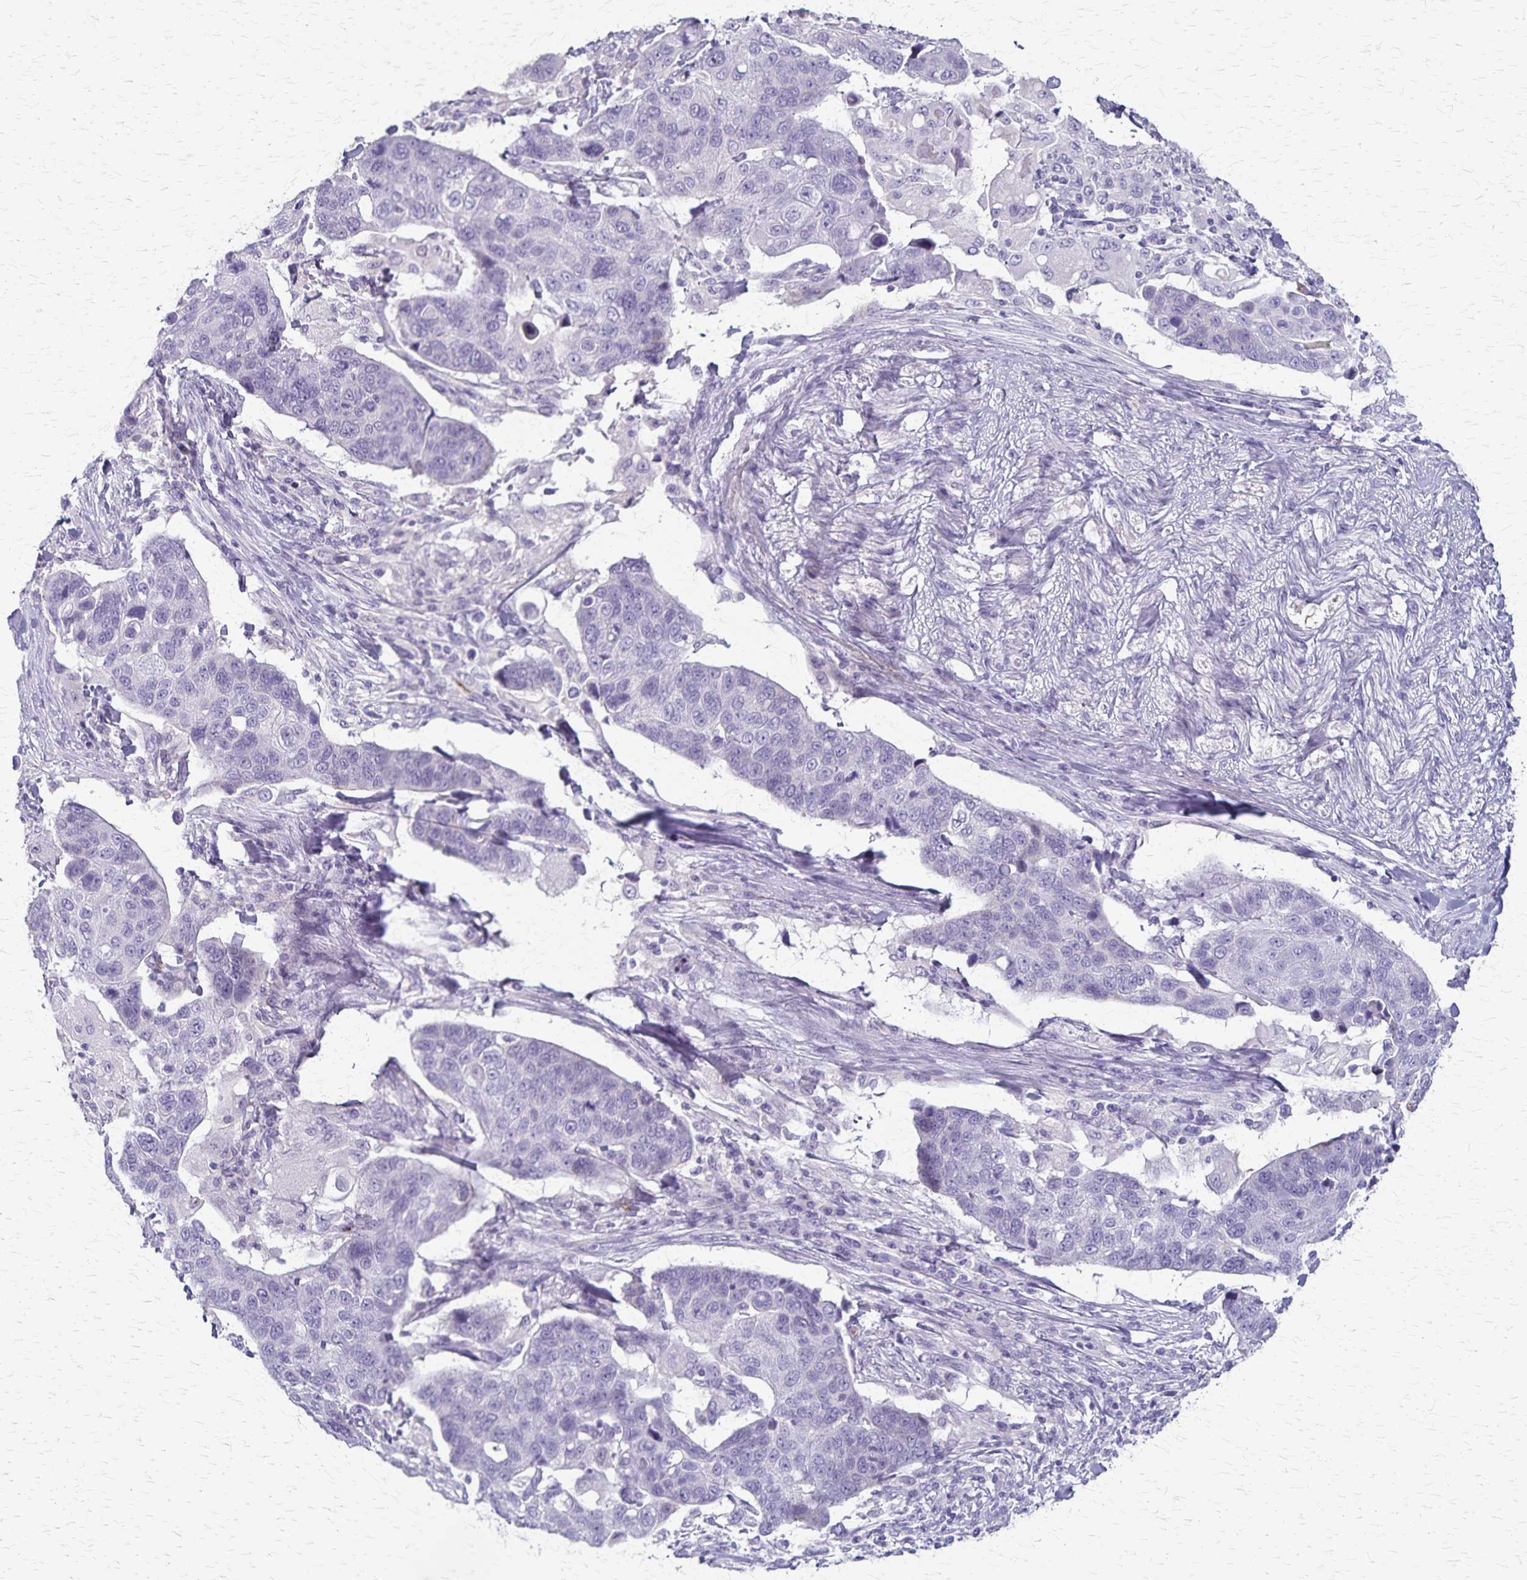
{"staining": {"intensity": "negative", "quantity": "none", "location": "none"}, "tissue": "lung cancer", "cell_type": "Tumor cells", "image_type": "cancer", "snomed": [{"axis": "morphology", "description": "Squamous cell carcinoma, NOS"}, {"axis": "topography", "description": "Lymph node"}, {"axis": "topography", "description": "Lung"}], "caption": "This is an IHC image of human lung cancer. There is no staining in tumor cells.", "gene": "RASL10B", "patient": {"sex": "male", "age": 61}}